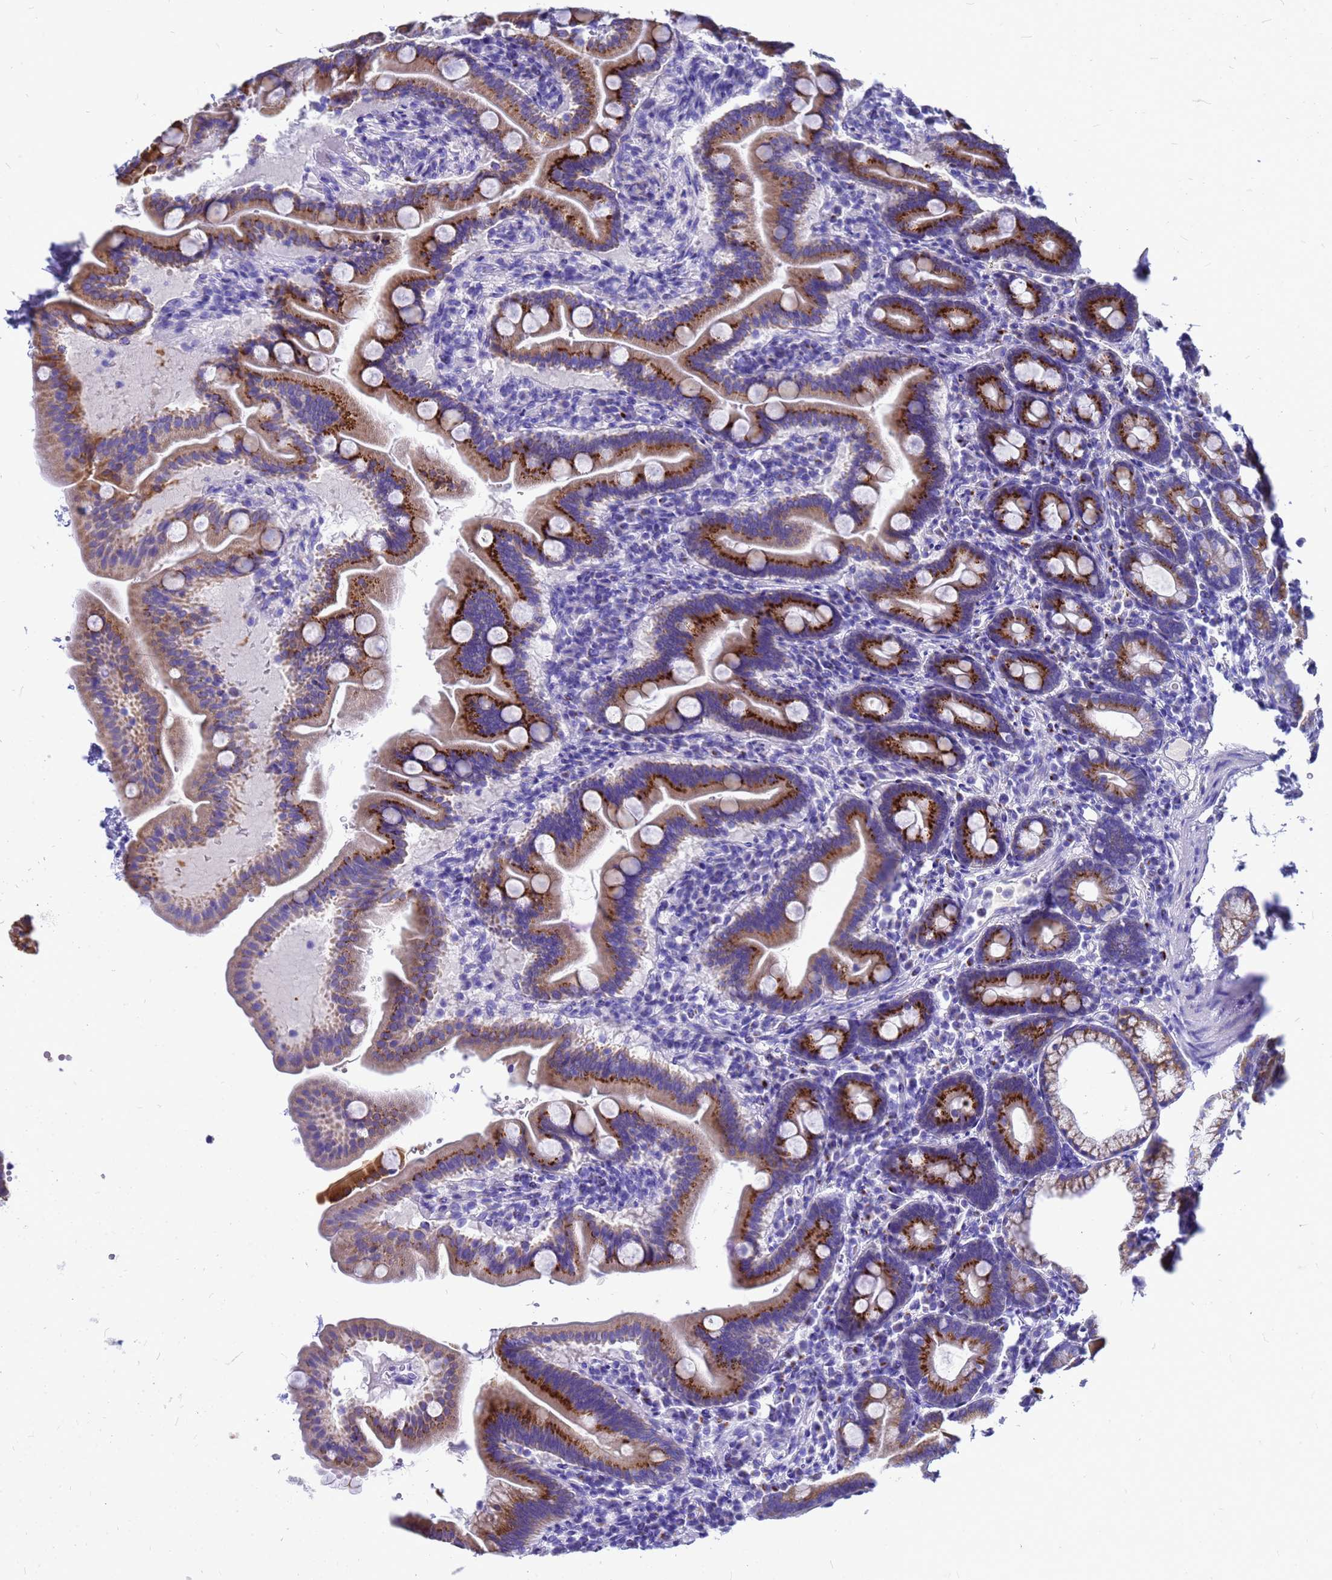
{"staining": {"intensity": "strong", "quantity": "25%-75%", "location": "cytoplasmic/membranous"}, "tissue": "duodenum", "cell_type": "Glandular cells", "image_type": "normal", "snomed": [{"axis": "morphology", "description": "Normal tissue, NOS"}, {"axis": "topography", "description": "Duodenum"}], "caption": "This photomicrograph displays immunohistochemistry staining of unremarkable duodenum, with high strong cytoplasmic/membranous expression in approximately 25%-75% of glandular cells.", "gene": "OR52E2", "patient": {"sex": "male", "age": 54}}